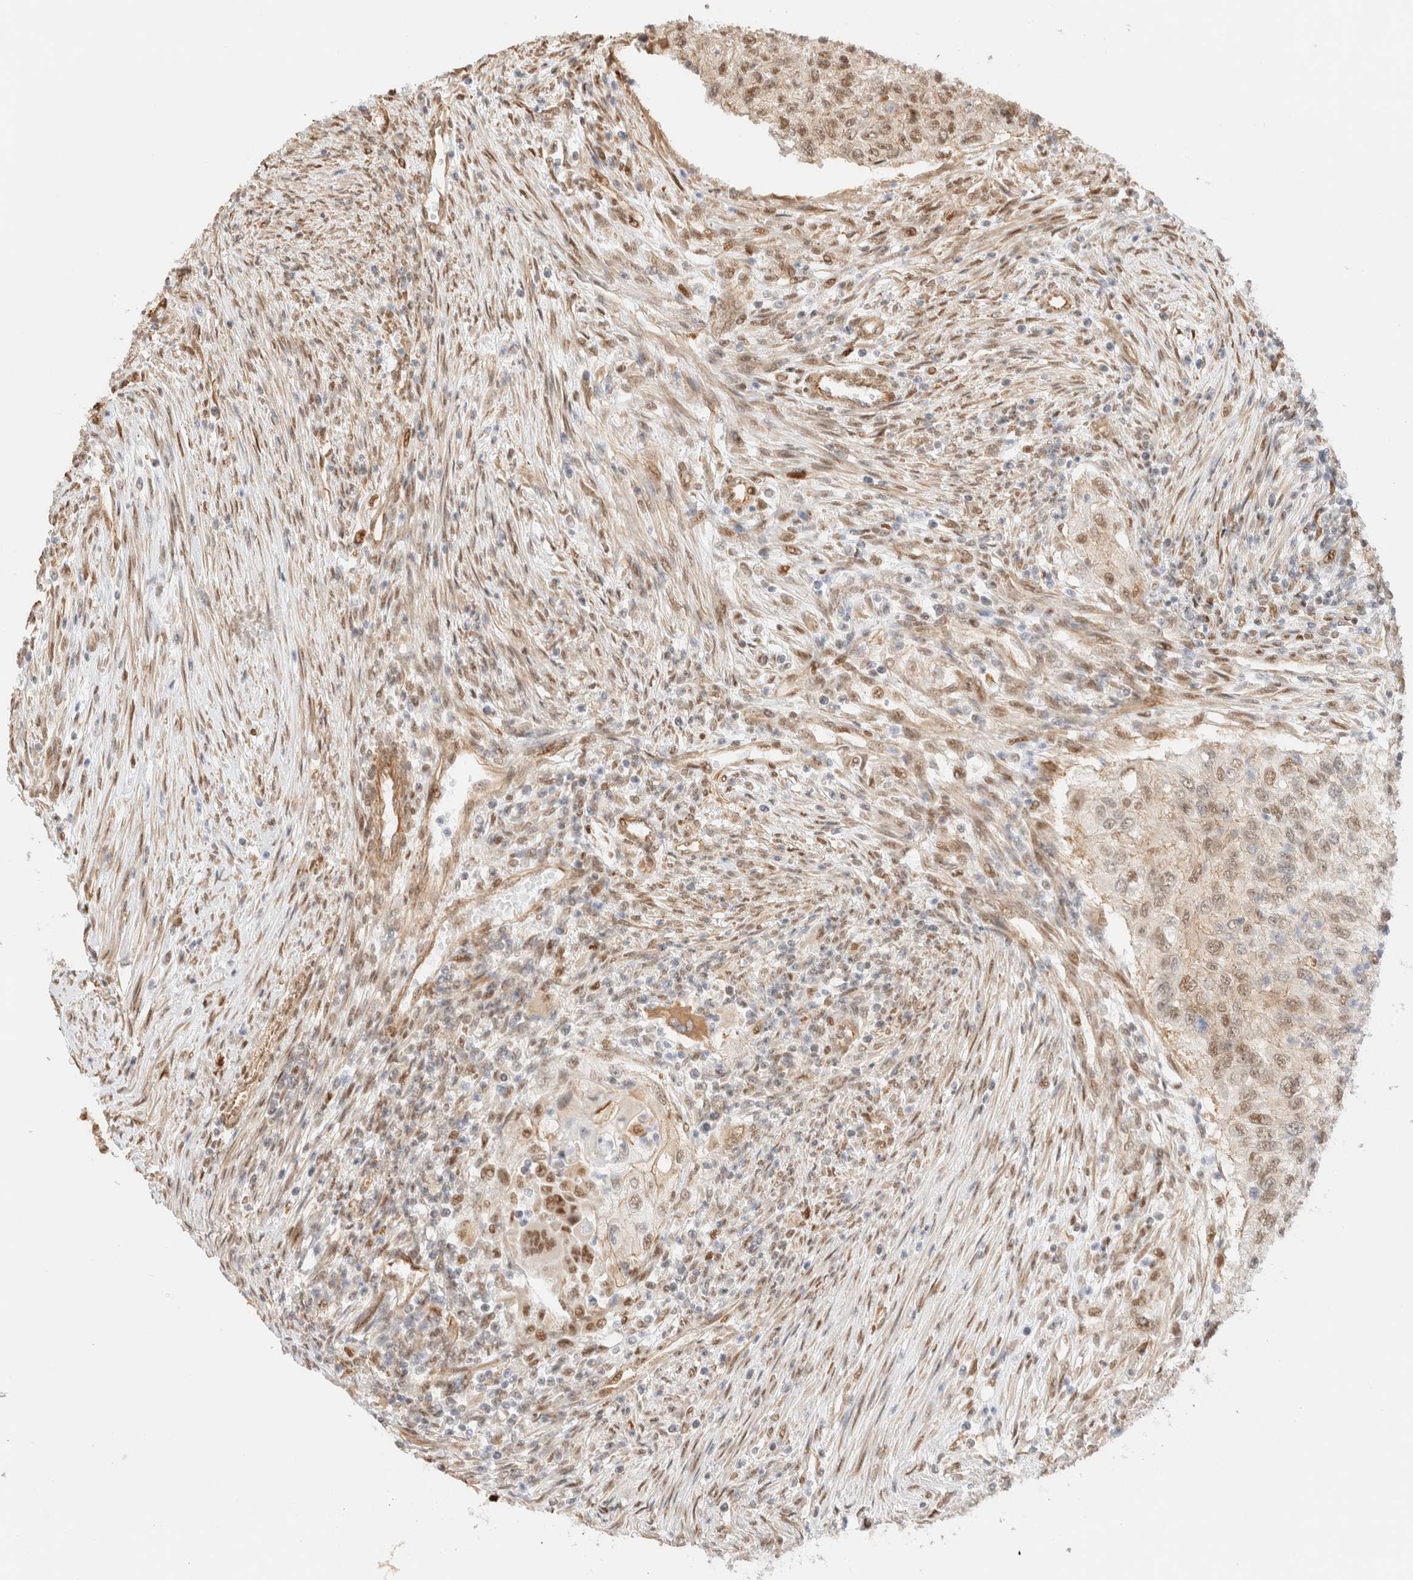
{"staining": {"intensity": "moderate", "quantity": ">75%", "location": "nuclear"}, "tissue": "urothelial cancer", "cell_type": "Tumor cells", "image_type": "cancer", "snomed": [{"axis": "morphology", "description": "Urothelial carcinoma, High grade"}, {"axis": "topography", "description": "Urinary bladder"}], "caption": "Tumor cells reveal medium levels of moderate nuclear expression in approximately >75% of cells in high-grade urothelial carcinoma. The protein is stained brown, and the nuclei are stained in blue (DAB (3,3'-diaminobenzidine) IHC with brightfield microscopy, high magnification).", "gene": "ARID5A", "patient": {"sex": "female", "age": 60}}